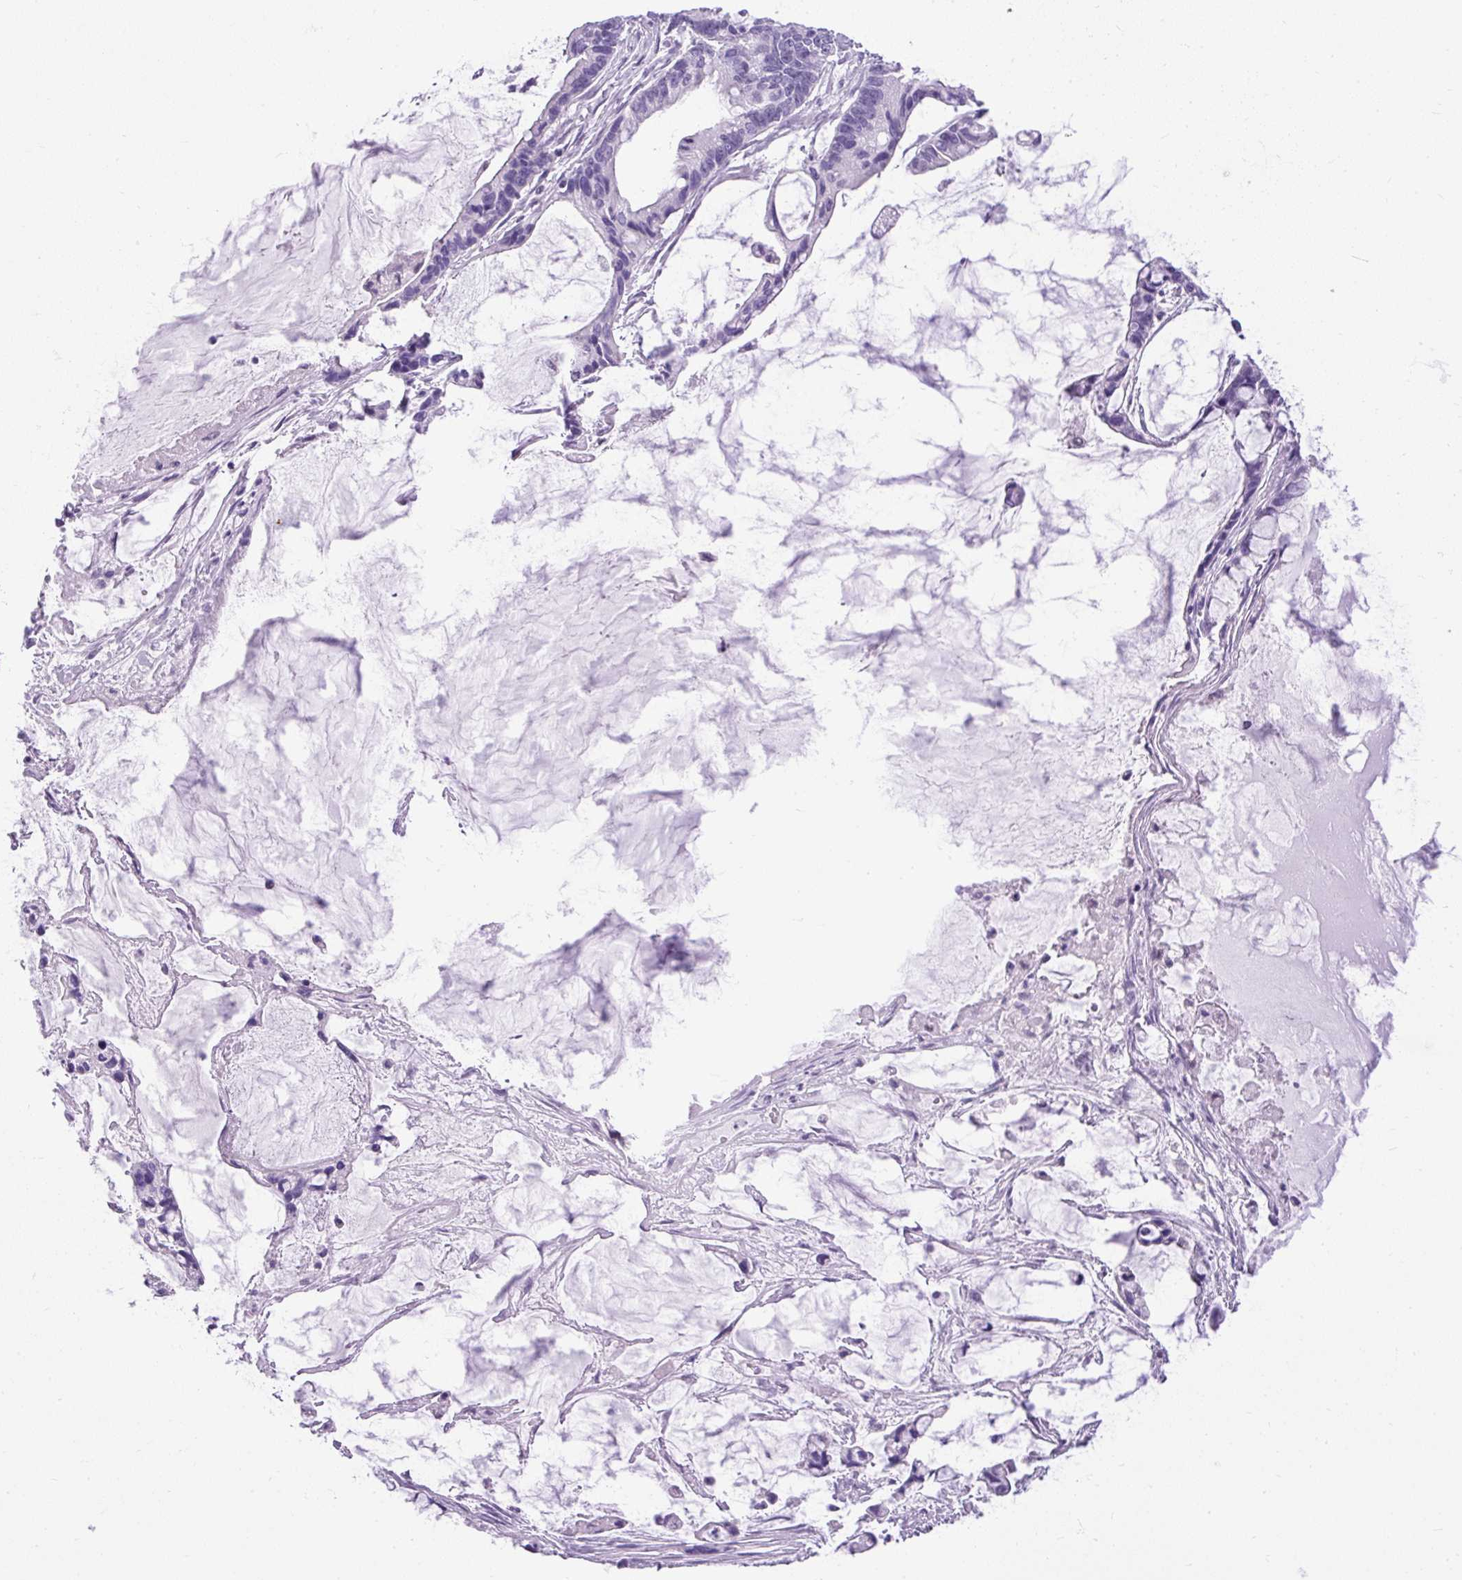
{"staining": {"intensity": "negative", "quantity": "none", "location": "none"}, "tissue": "ovarian cancer", "cell_type": "Tumor cells", "image_type": "cancer", "snomed": [{"axis": "morphology", "description": "Cystadenocarcinoma, mucinous, NOS"}, {"axis": "topography", "description": "Ovary"}], "caption": "Tumor cells are negative for brown protein staining in ovarian cancer.", "gene": "UPP1", "patient": {"sex": "female", "age": 63}}